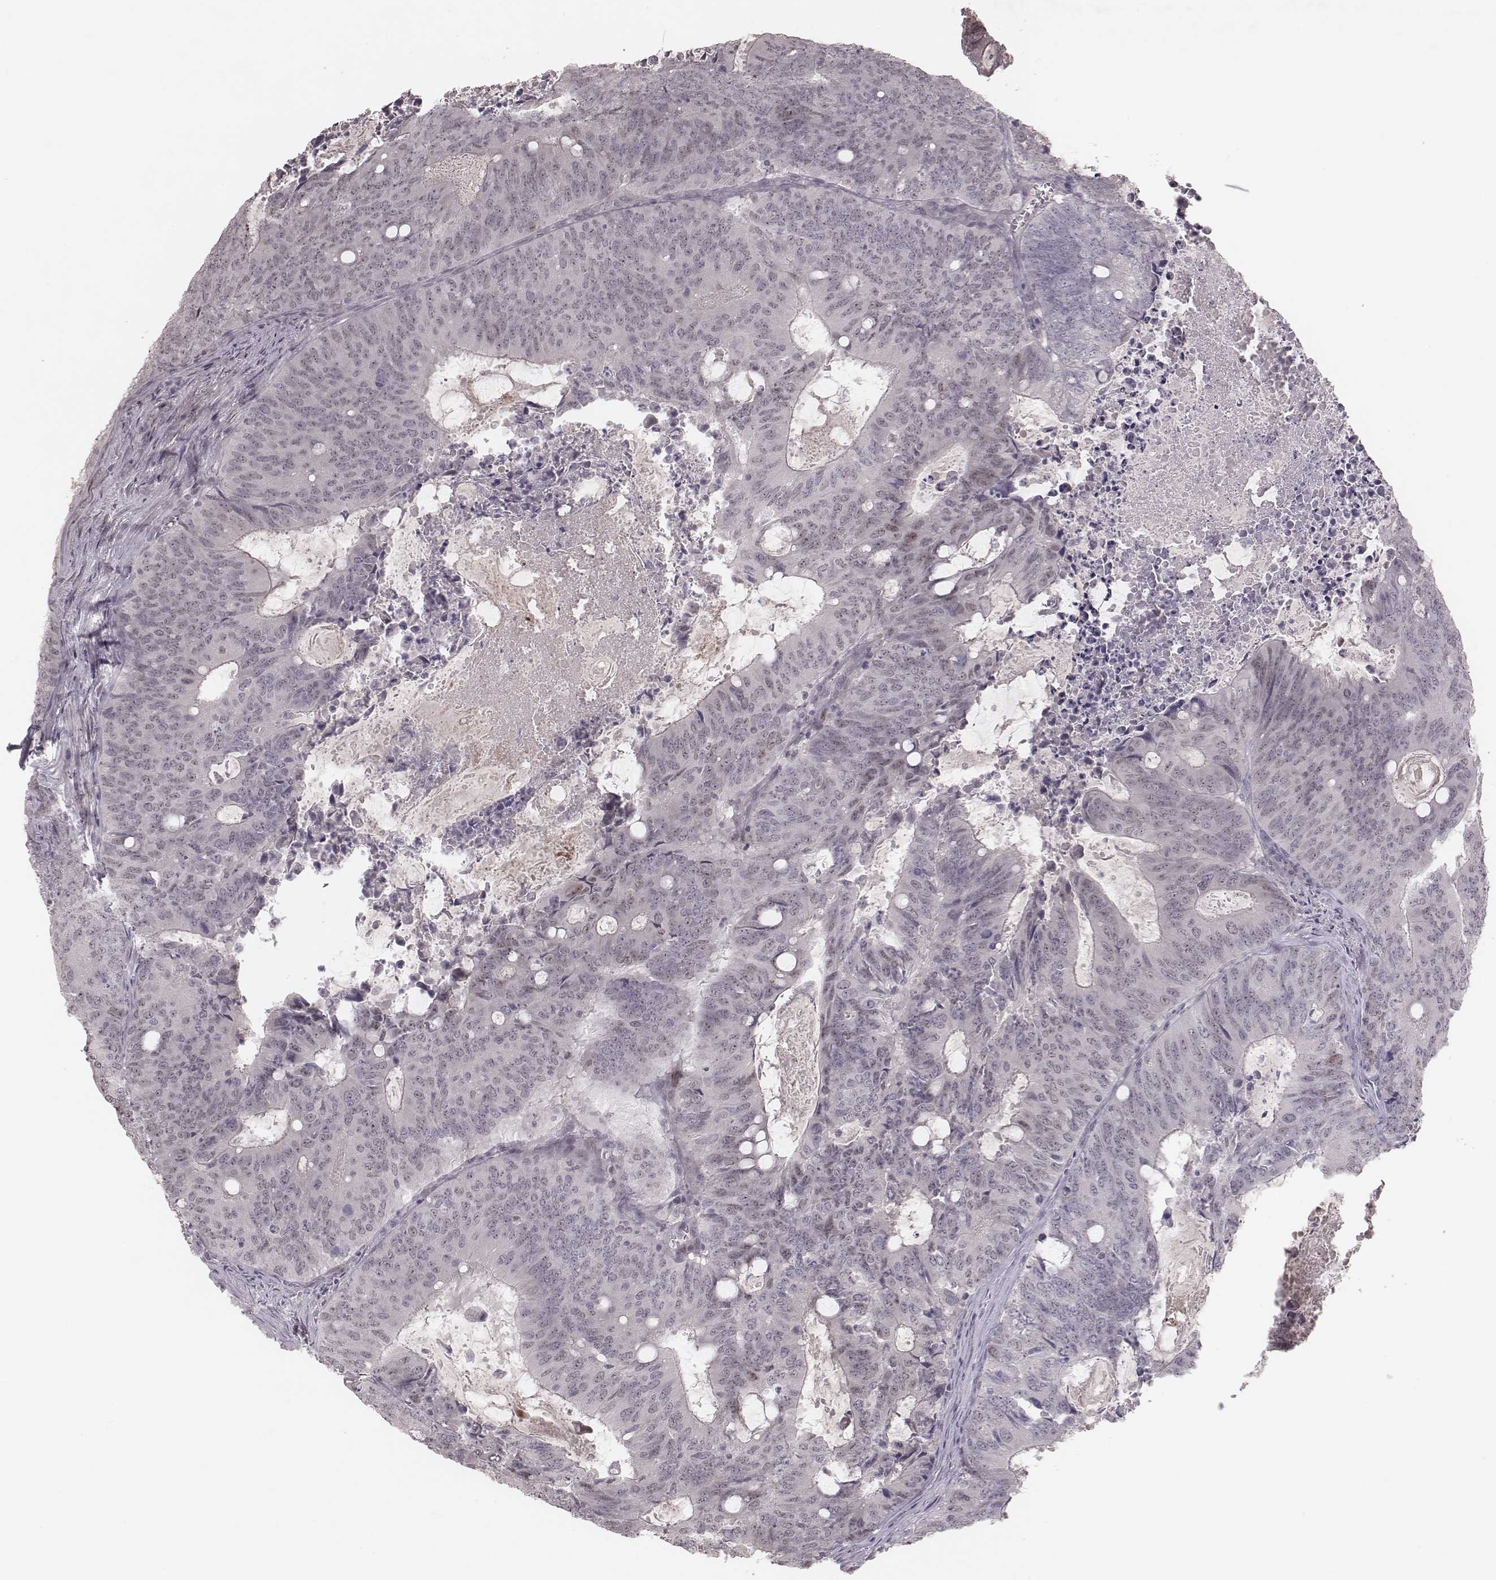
{"staining": {"intensity": "weak", "quantity": "25%-75%", "location": "nuclear"}, "tissue": "colorectal cancer", "cell_type": "Tumor cells", "image_type": "cancer", "snomed": [{"axis": "morphology", "description": "Adenocarcinoma, NOS"}, {"axis": "topography", "description": "Colon"}], "caption": "A brown stain shows weak nuclear staining of a protein in human colorectal cancer tumor cells.", "gene": "FAM13B", "patient": {"sex": "male", "age": 67}}